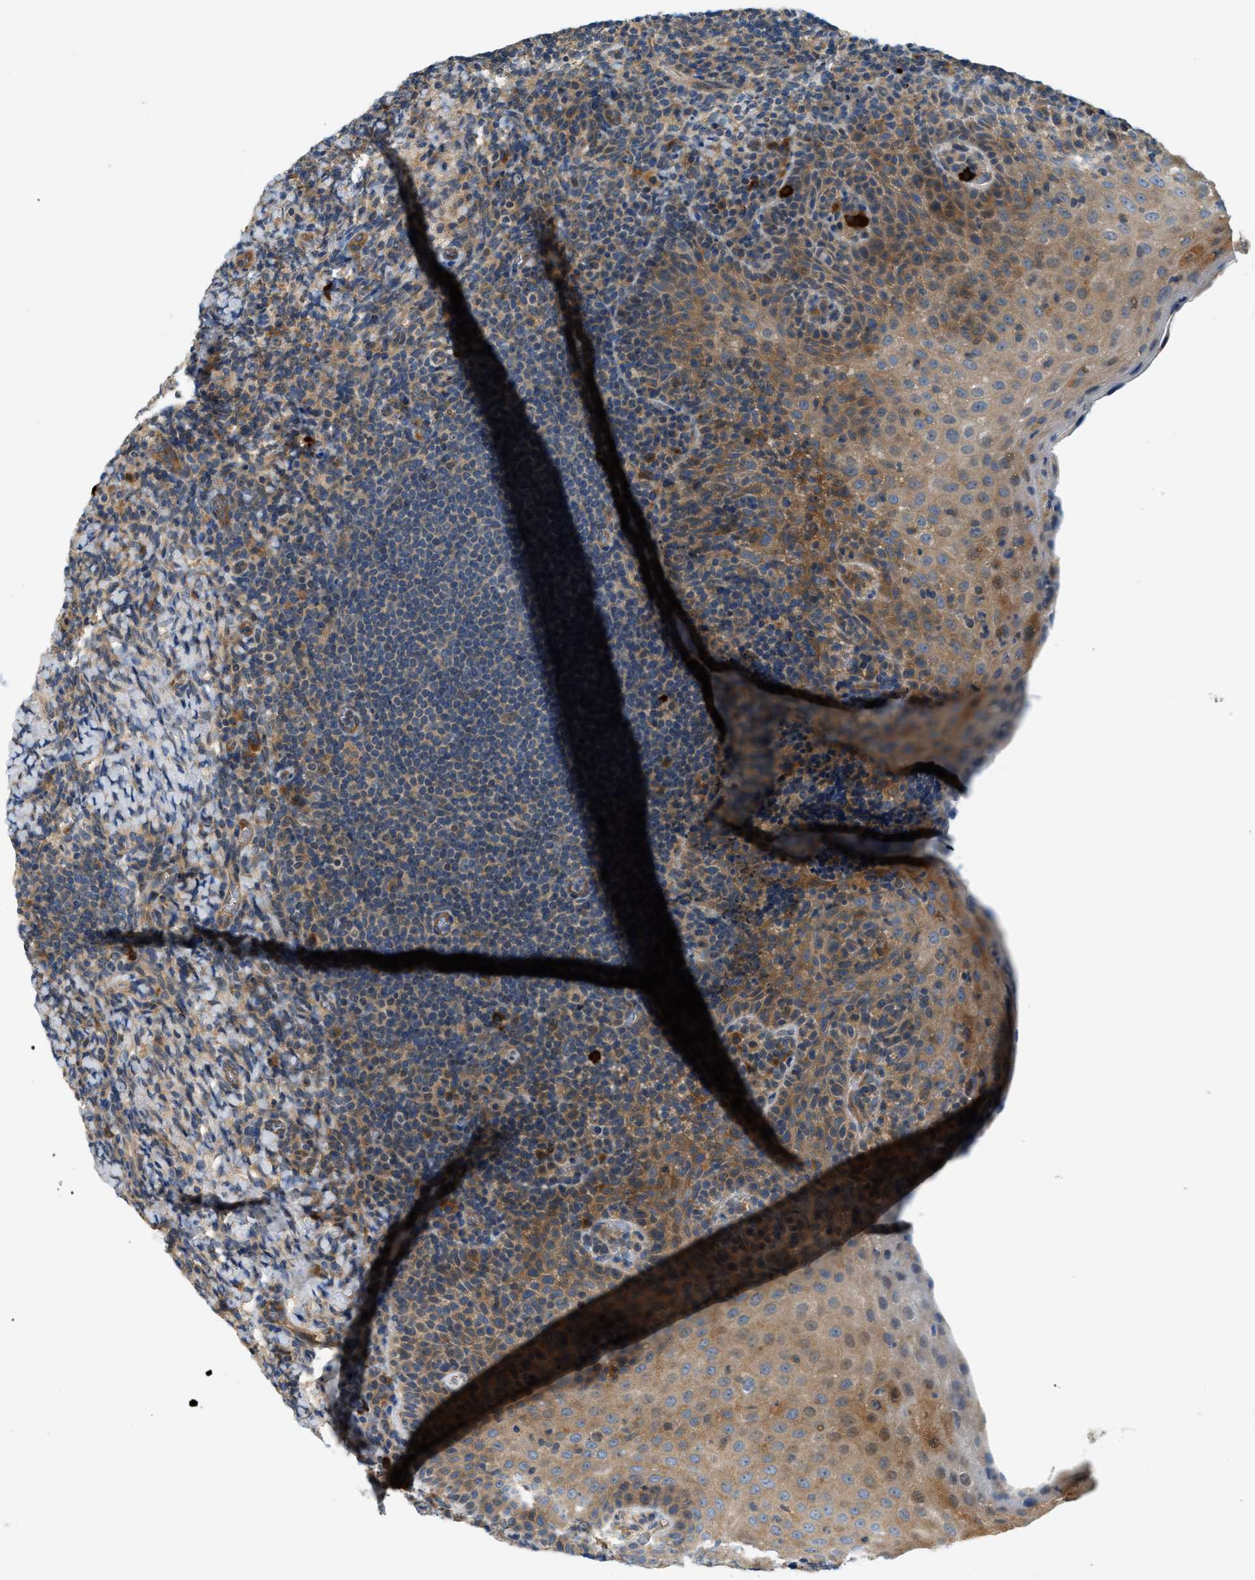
{"staining": {"intensity": "weak", "quantity": "25%-75%", "location": "cytoplasmic/membranous"}, "tissue": "tonsil", "cell_type": "Germinal center cells", "image_type": "normal", "snomed": [{"axis": "morphology", "description": "Normal tissue, NOS"}, {"axis": "topography", "description": "Tonsil"}], "caption": "Protein expression analysis of normal tonsil demonstrates weak cytoplasmic/membranous positivity in about 25%-75% of germinal center cells. Ihc stains the protein in brown and the nuclei are stained blue.", "gene": "KCNK1", "patient": {"sex": "male", "age": 37}}